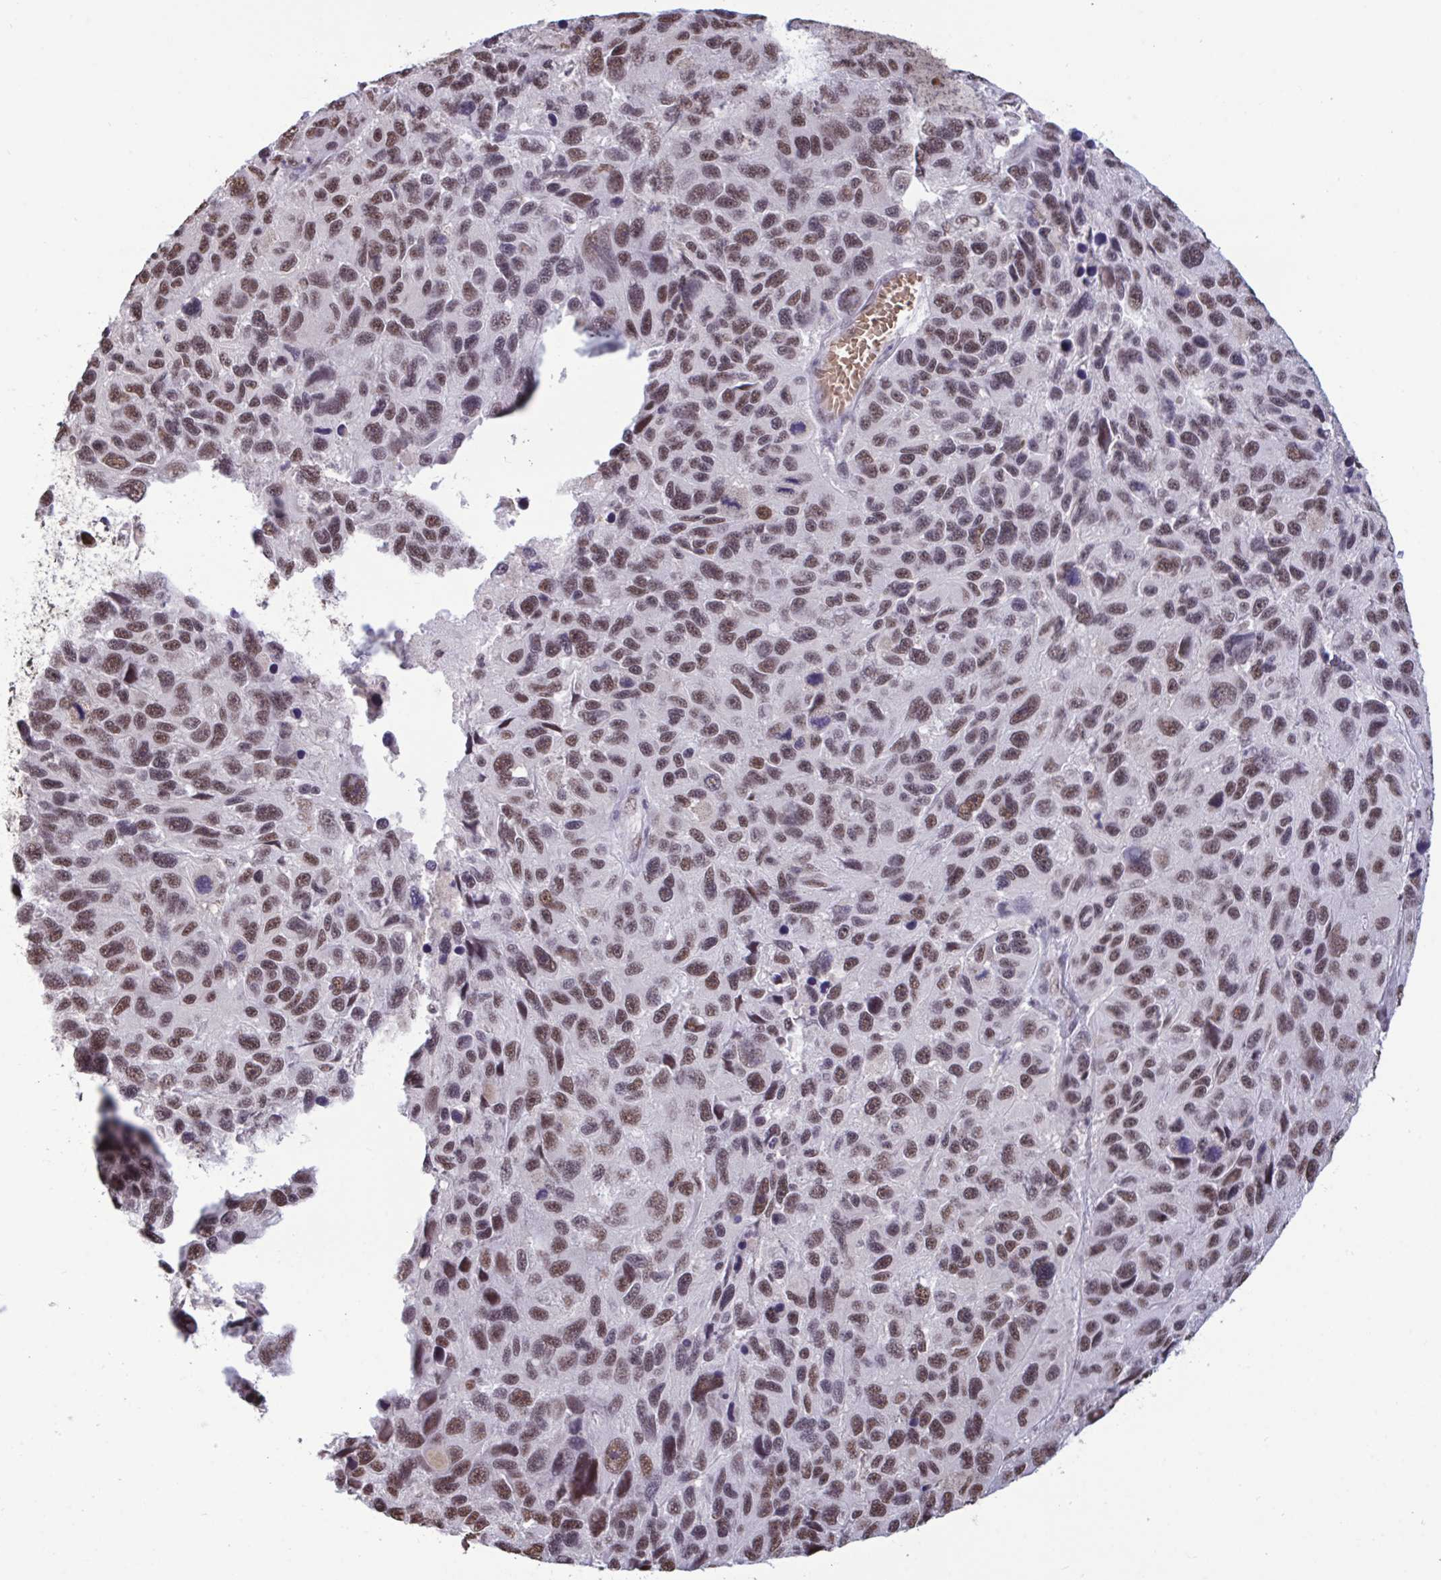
{"staining": {"intensity": "moderate", "quantity": ">75%", "location": "nuclear"}, "tissue": "melanoma", "cell_type": "Tumor cells", "image_type": "cancer", "snomed": [{"axis": "morphology", "description": "Malignant melanoma, NOS"}, {"axis": "topography", "description": "Skin"}], "caption": "Immunohistochemistry (IHC) staining of malignant melanoma, which displays medium levels of moderate nuclear expression in approximately >75% of tumor cells indicating moderate nuclear protein expression. The staining was performed using DAB (brown) for protein detection and nuclei were counterstained in hematoxylin (blue).", "gene": "PUF60", "patient": {"sex": "male", "age": 53}}